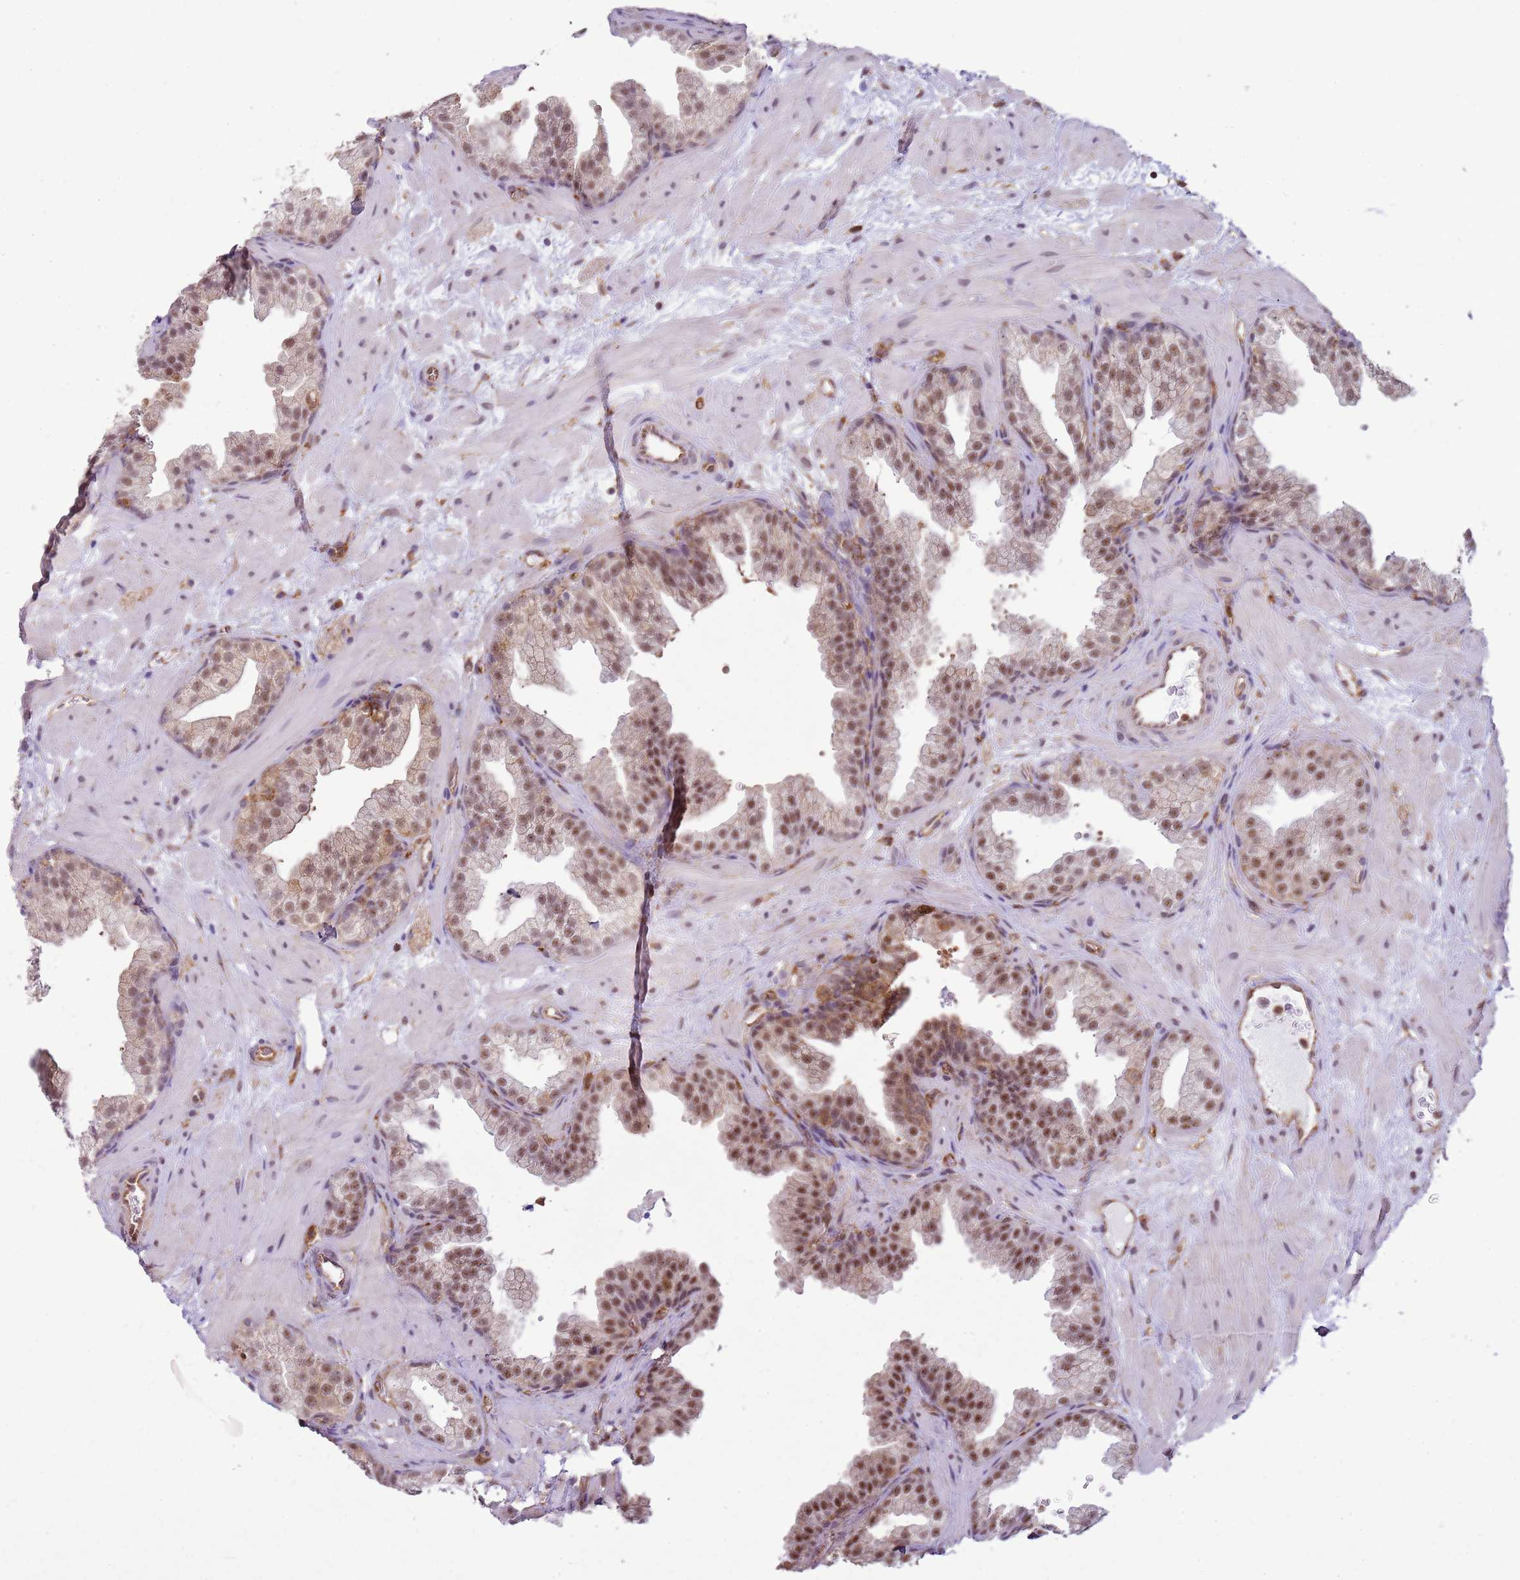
{"staining": {"intensity": "moderate", "quantity": ">75%", "location": "cytoplasmic/membranous,nuclear"}, "tissue": "prostate", "cell_type": "Glandular cells", "image_type": "normal", "snomed": [{"axis": "morphology", "description": "Normal tissue, NOS"}, {"axis": "topography", "description": "Prostate"}], "caption": "Protein positivity by IHC exhibits moderate cytoplasmic/membranous,nuclear staining in about >75% of glandular cells in benign prostate. The protein is shown in brown color, while the nuclei are stained blue.", "gene": "GABRE", "patient": {"sex": "male", "age": 37}}